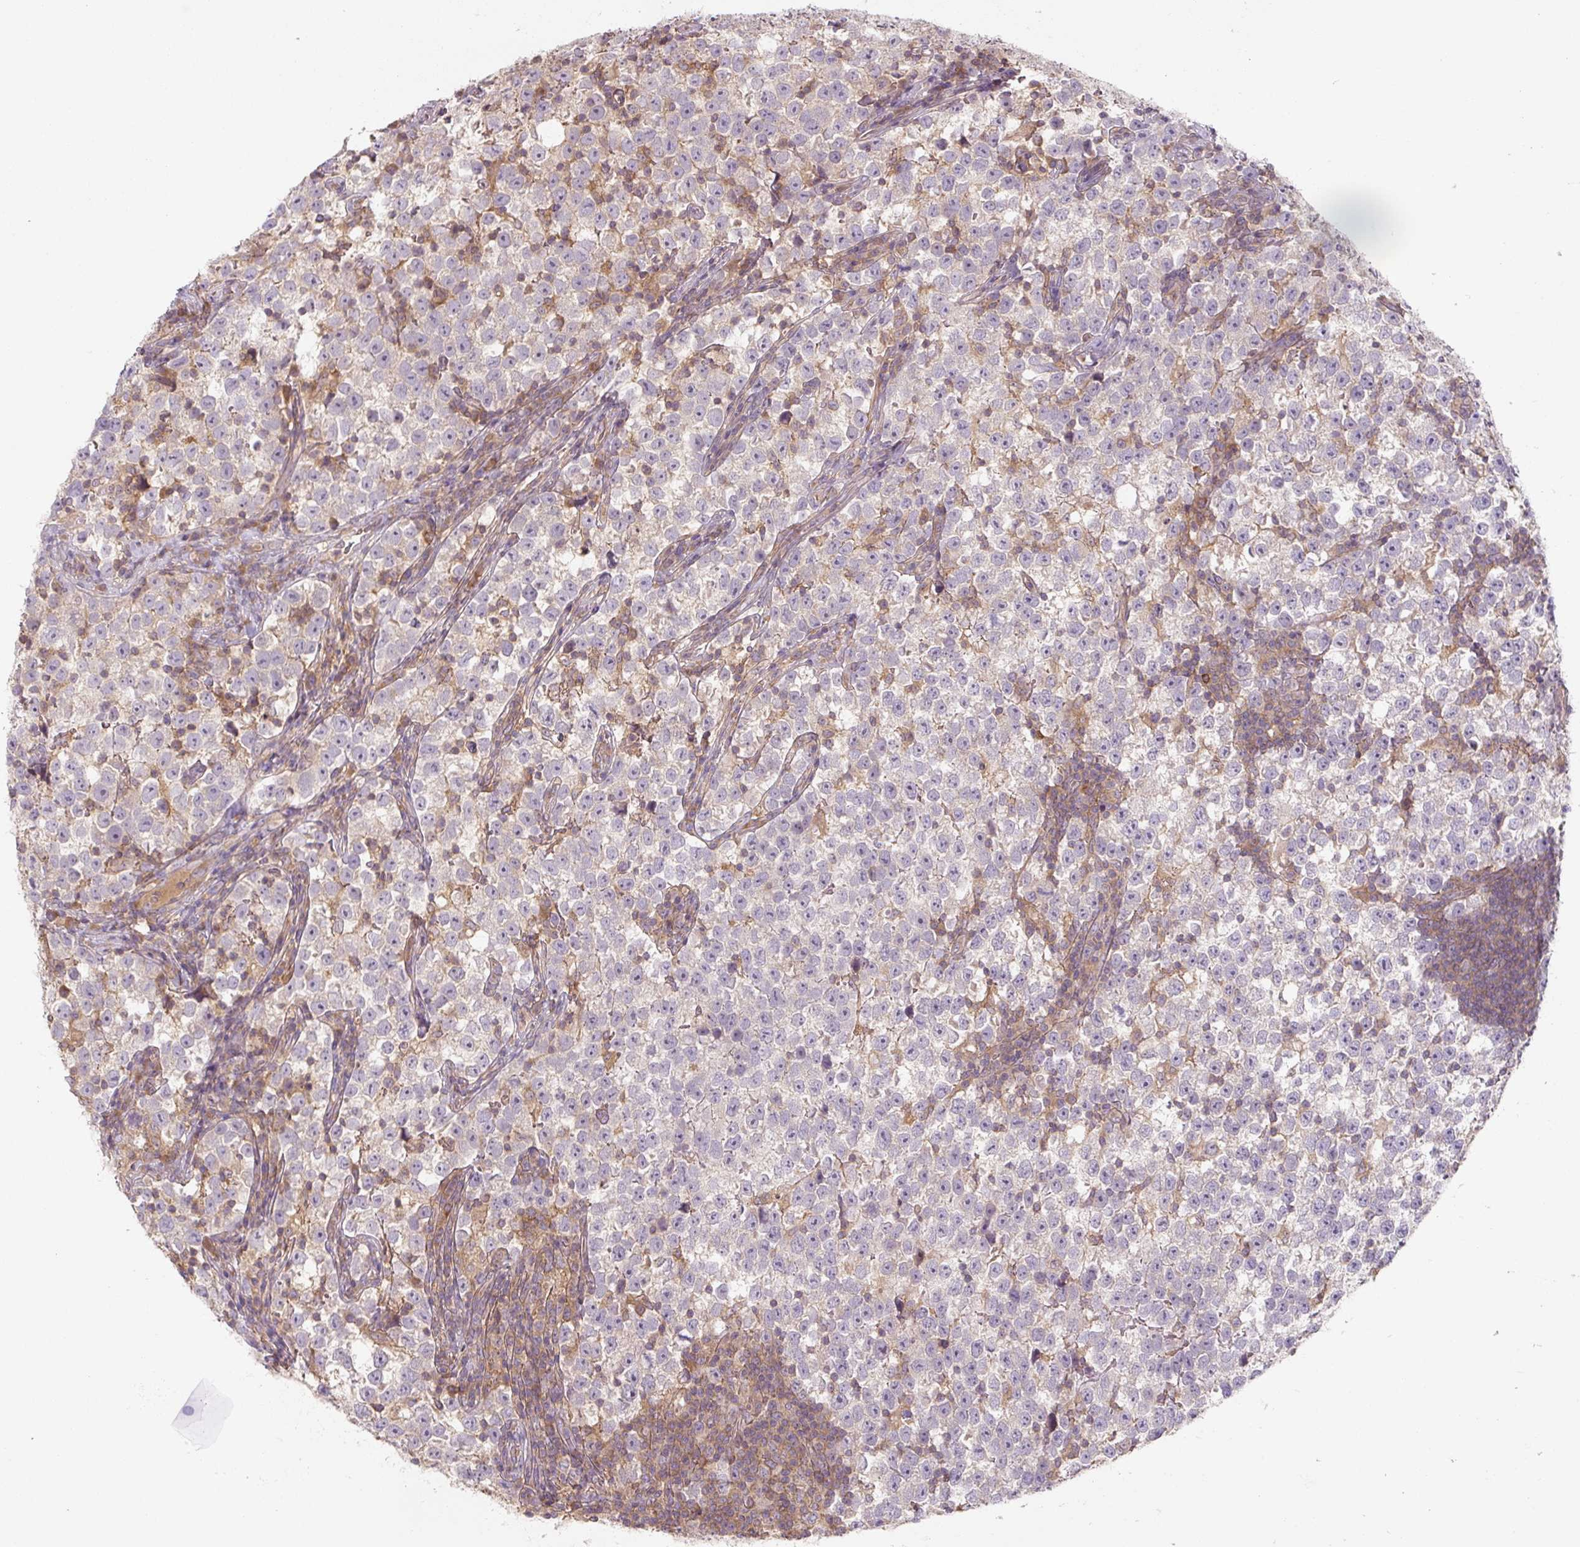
{"staining": {"intensity": "negative", "quantity": "none", "location": "none"}, "tissue": "testis cancer", "cell_type": "Tumor cells", "image_type": "cancer", "snomed": [{"axis": "morphology", "description": "Normal tissue, NOS"}, {"axis": "morphology", "description": "Seminoma, NOS"}, {"axis": "topography", "description": "Testis"}], "caption": "Immunohistochemical staining of human testis cancer reveals no significant expression in tumor cells.", "gene": "C2orf73", "patient": {"sex": "male", "age": 43}}